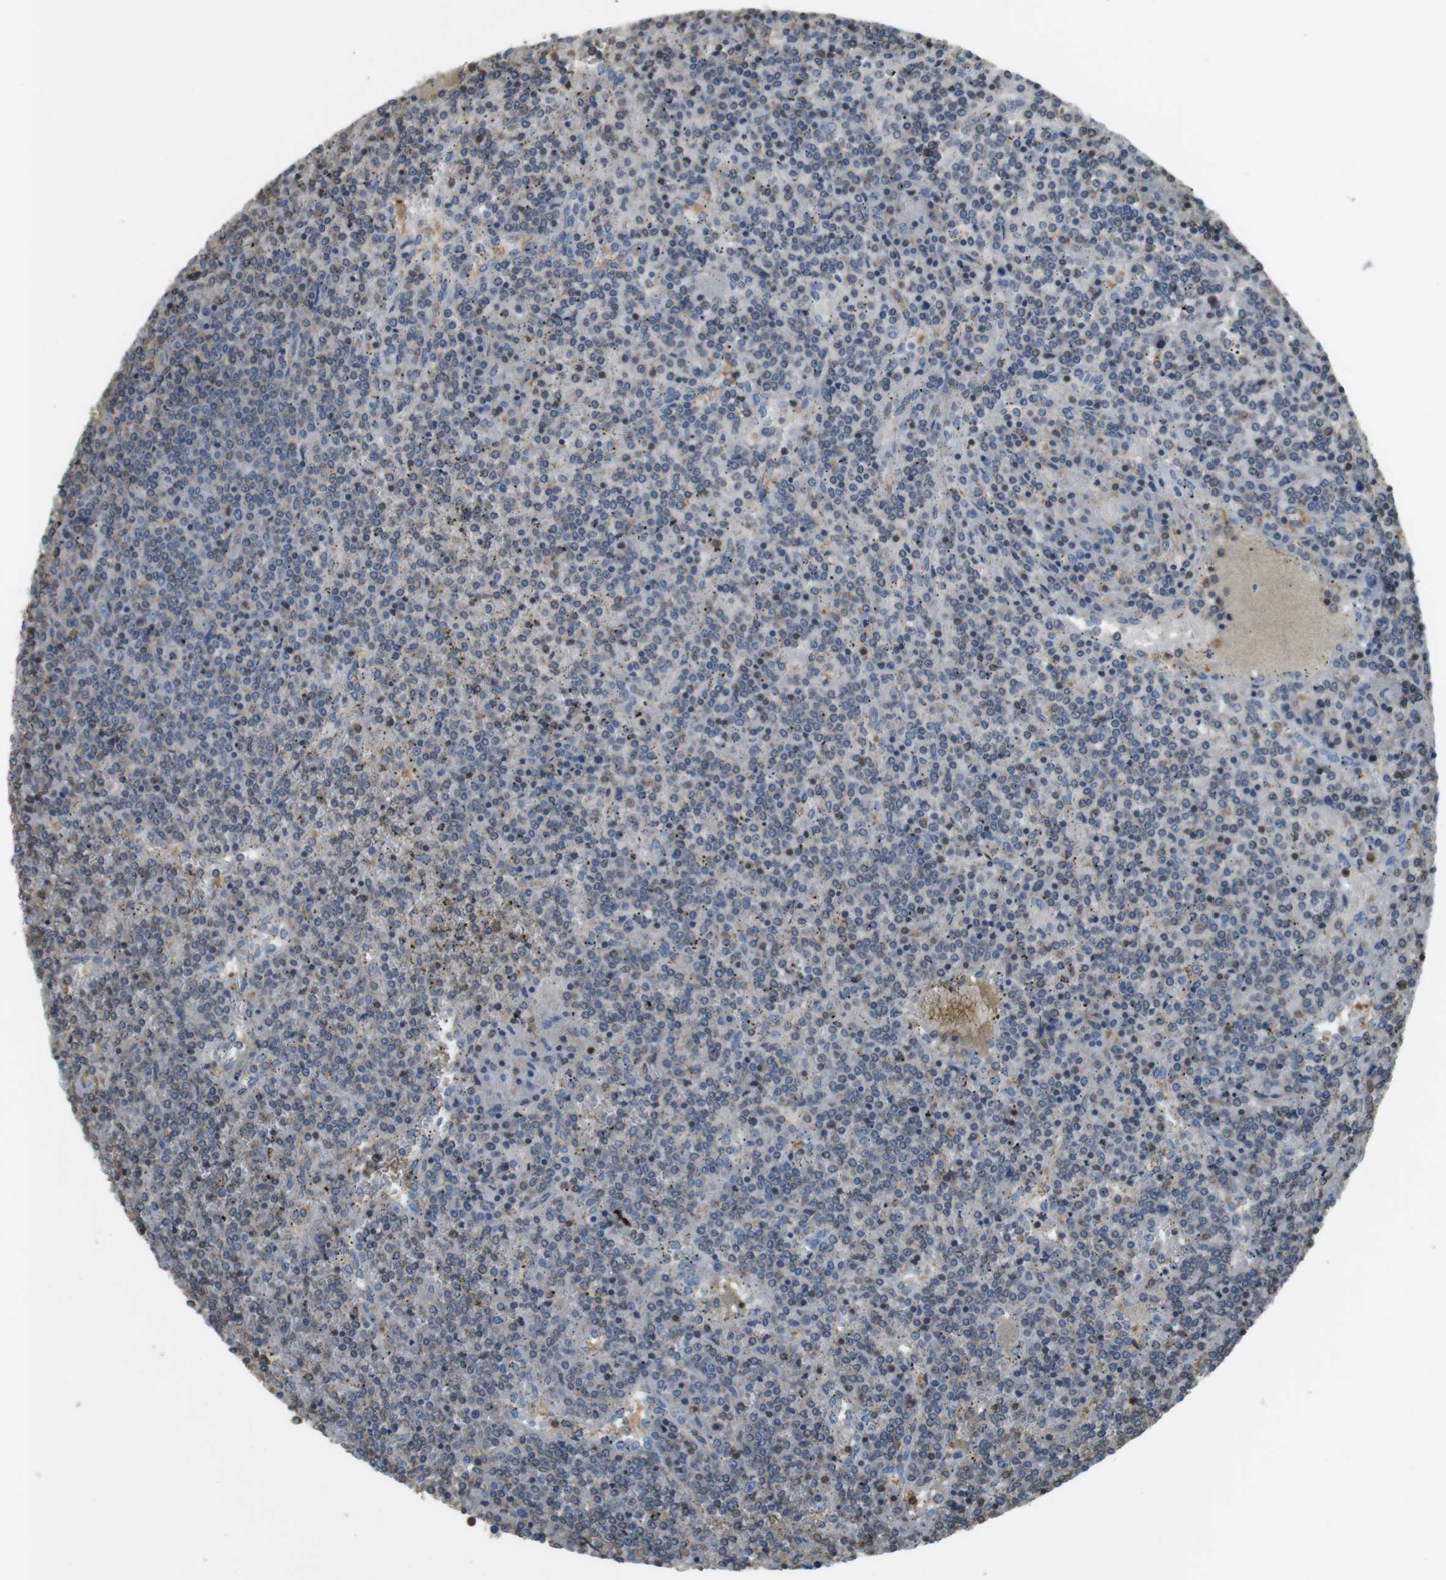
{"staining": {"intensity": "negative", "quantity": "none", "location": "none"}, "tissue": "lymphoma", "cell_type": "Tumor cells", "image_type": "cancer", "snomed": [{"axis": "morphology", "description": "Malignant lymphoma, non-Hodgkin's type, Low grade"}, {"axis": "topography", "description": "Spleen"}], "caption": "Photomicrograph shows no significant protein positivity in tumor cells of low-grade malignant lymphoma, non-Hodgkin's type.", "gene": "FCAR", "patient": {"sex": "female", "age": 19}}